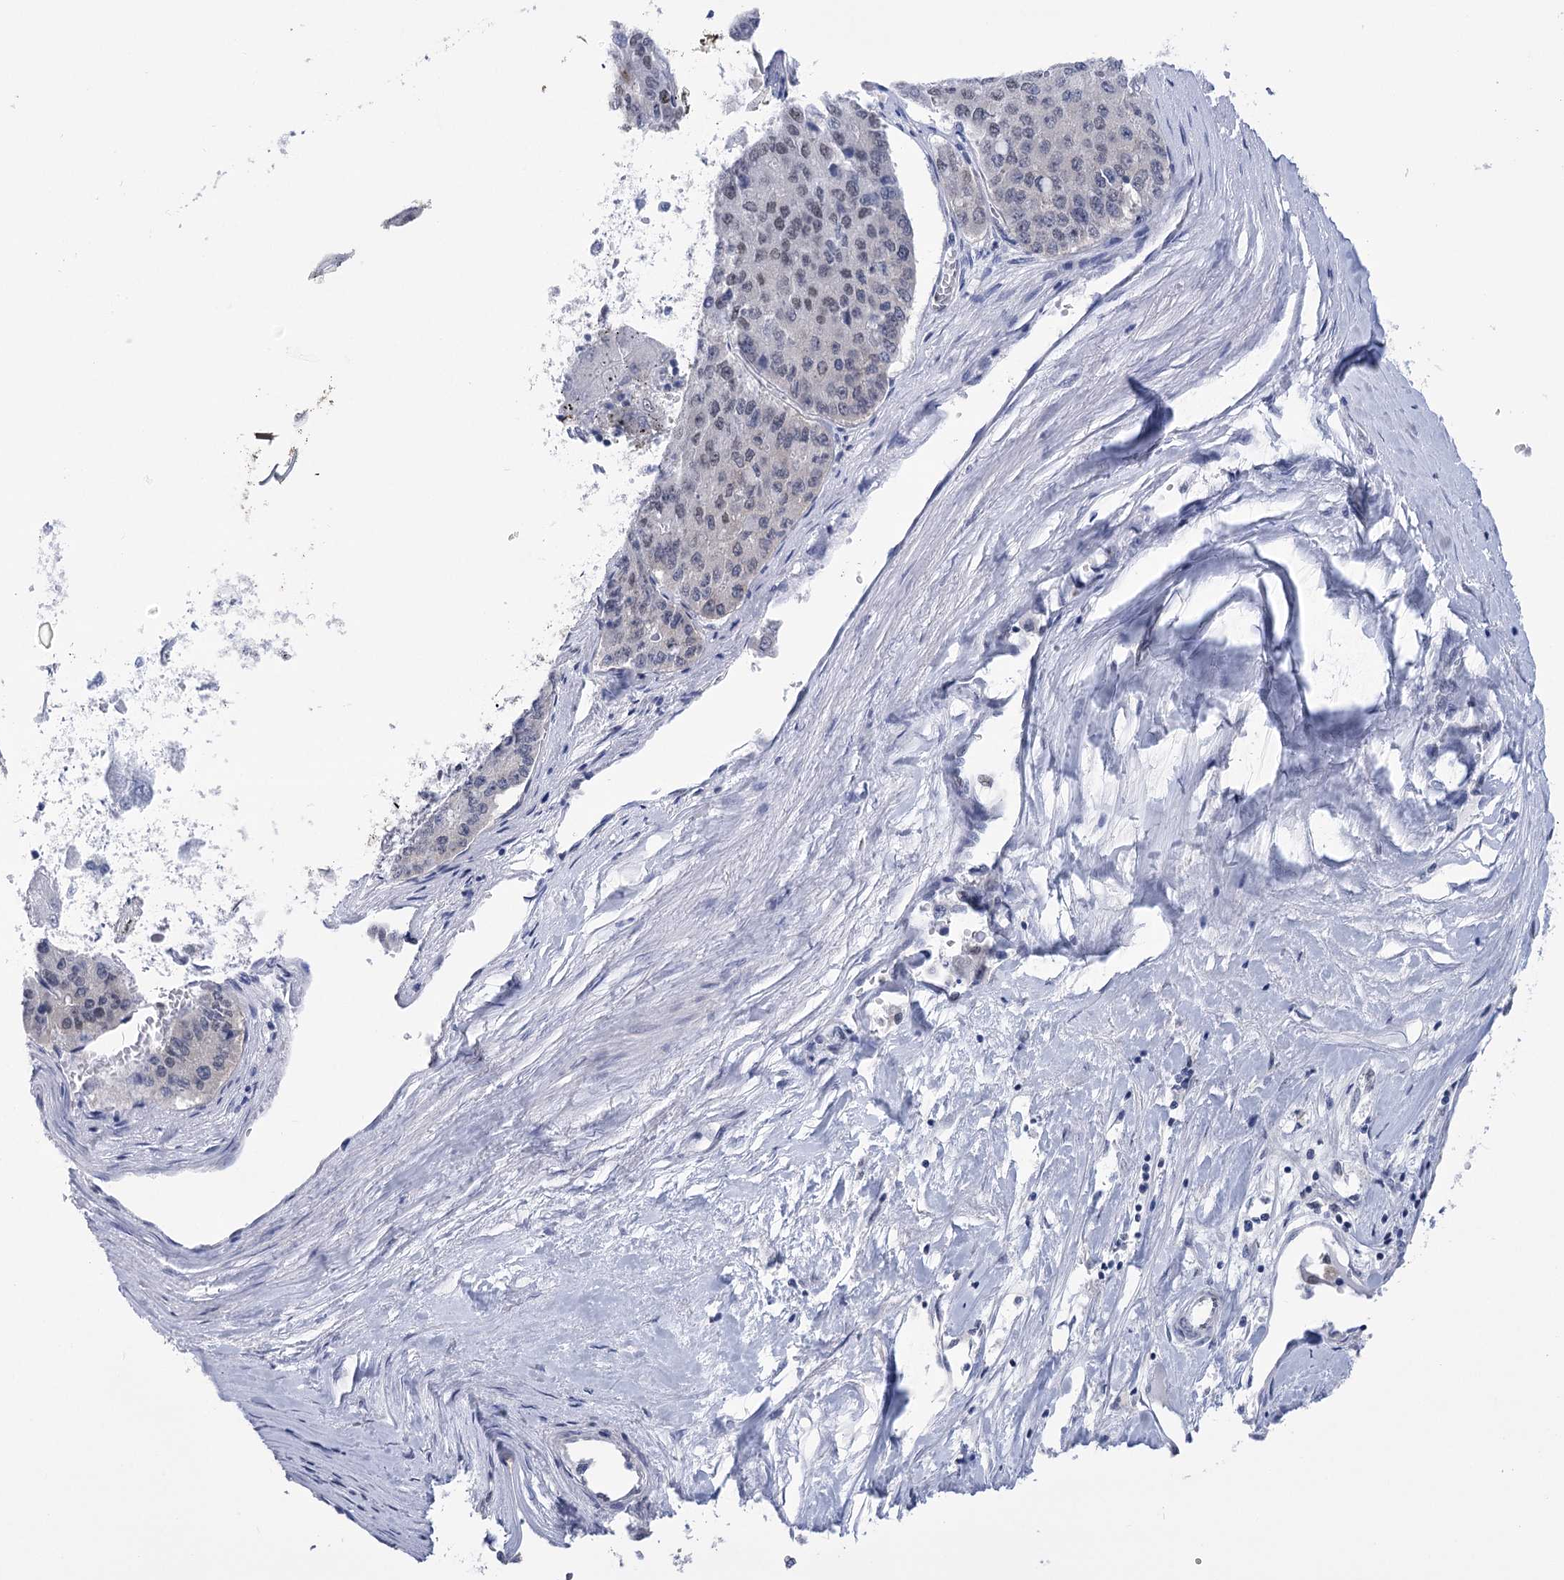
{"staining": {"intensity": "negative", "quantity": "none", "location": "none"}, "tissue": "pancreatic cancer", "cell_type": "Tumor cells", "image_type": "cancer", "snomed": [{"axis": "morphology", "description": "Adenocarcinoma, NOS"}, {"axis": "topography", "description": "Pancreas"}], "caption": "Human pancreatic adenocarcinoma stained for a protein using immunohistochemistry (IHC) reveals no staining in tumor cells.", "gene": "HNRNPA0", "patient": {"sex": "male", "age": 50}}